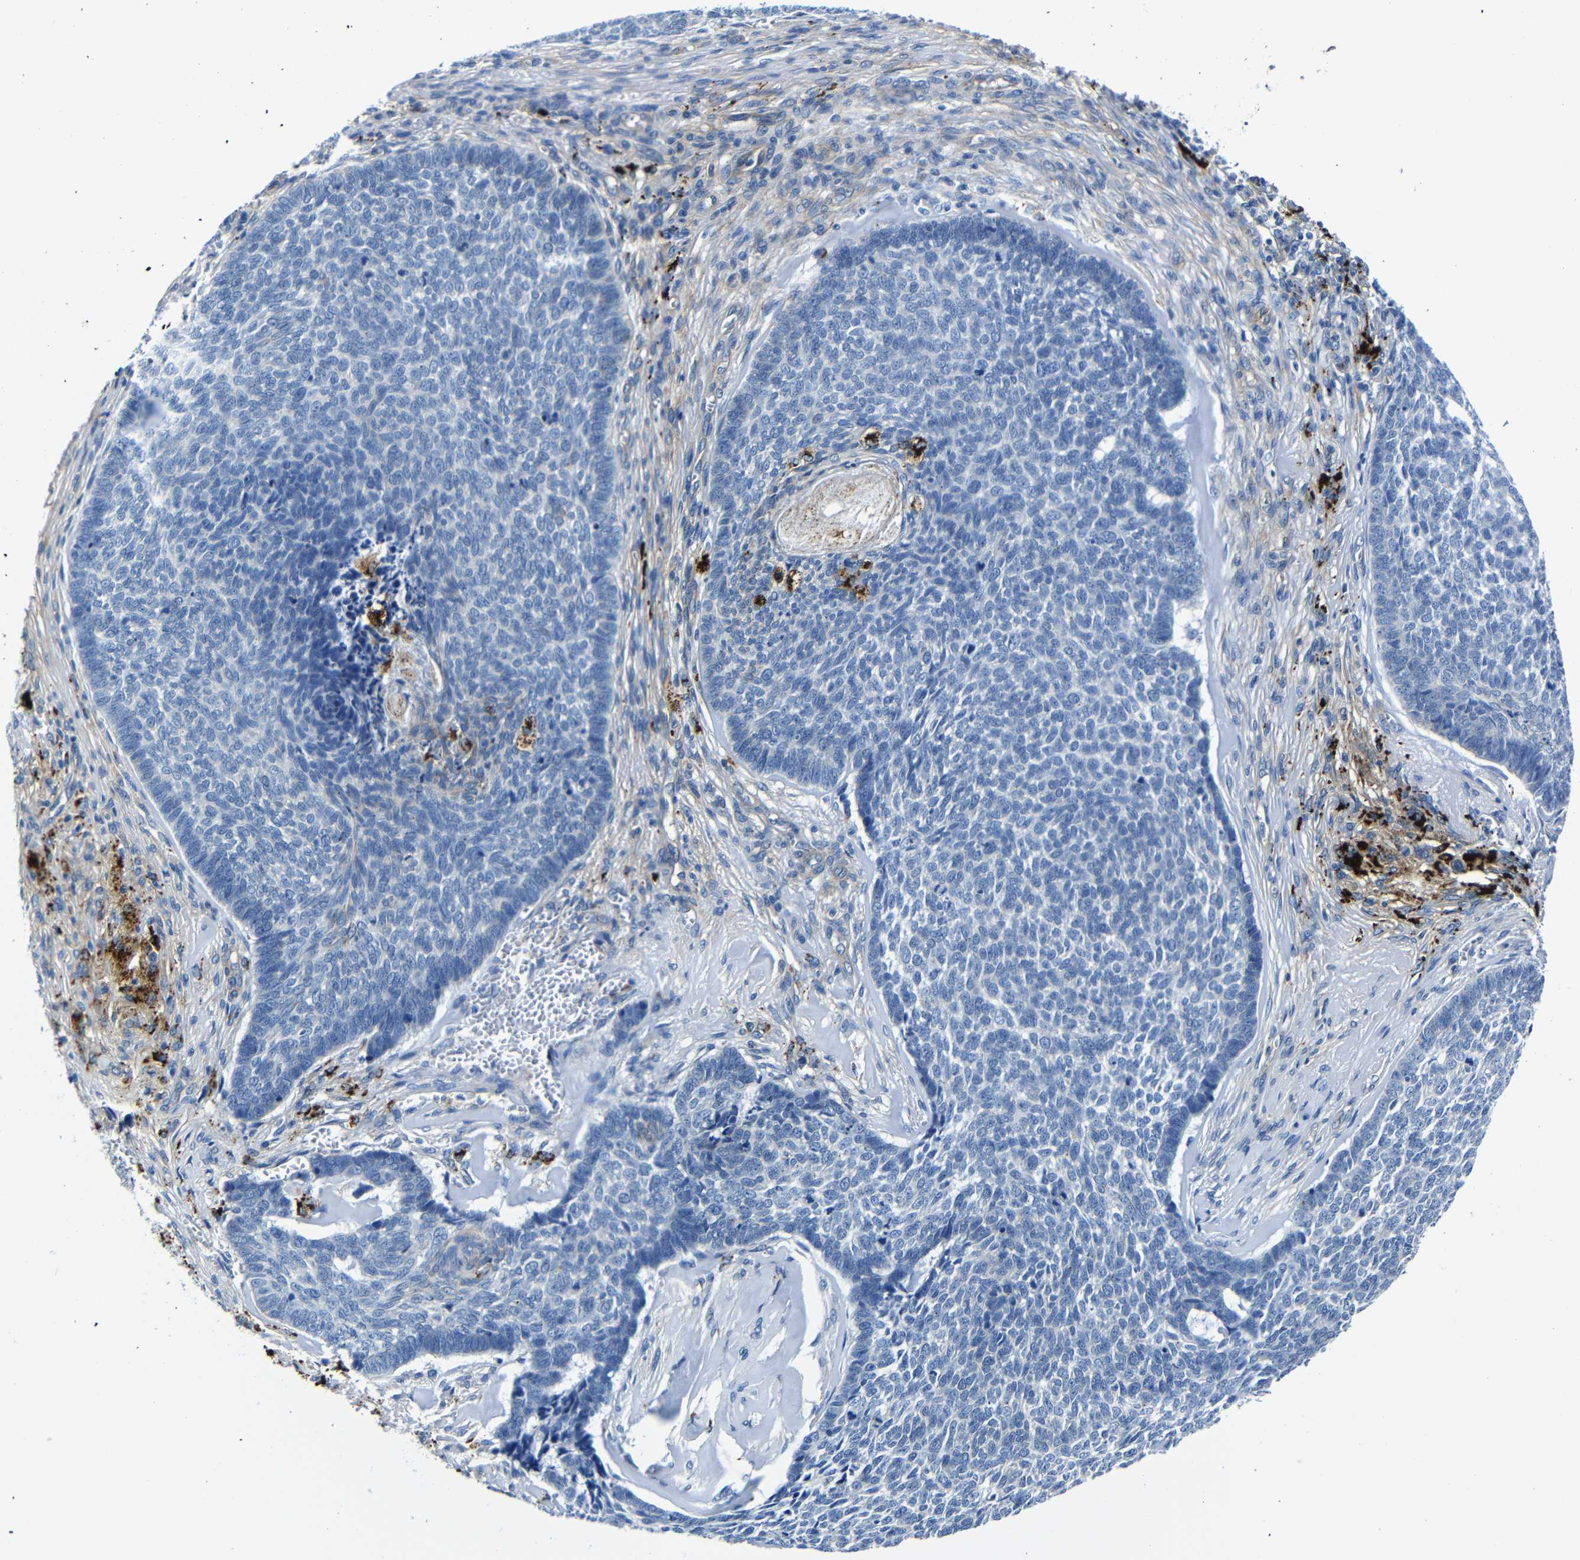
{"staining": {"intensity": "negative", "quantity": "none", "location": "none"}, "tissue": "skin cancer", "cell_type": "Tumor cells", "image_type": "cancer", "snomed": [{"axis": "morphology", "description": "Basal cell carcinoma"}, {"axis": "topography", "description": "Skin"}], "caption": "There is no significant staining in tumor cells of skin cancer.", "gene": "GIMAP2", "patient": {"sex": "male", "age": 84}}